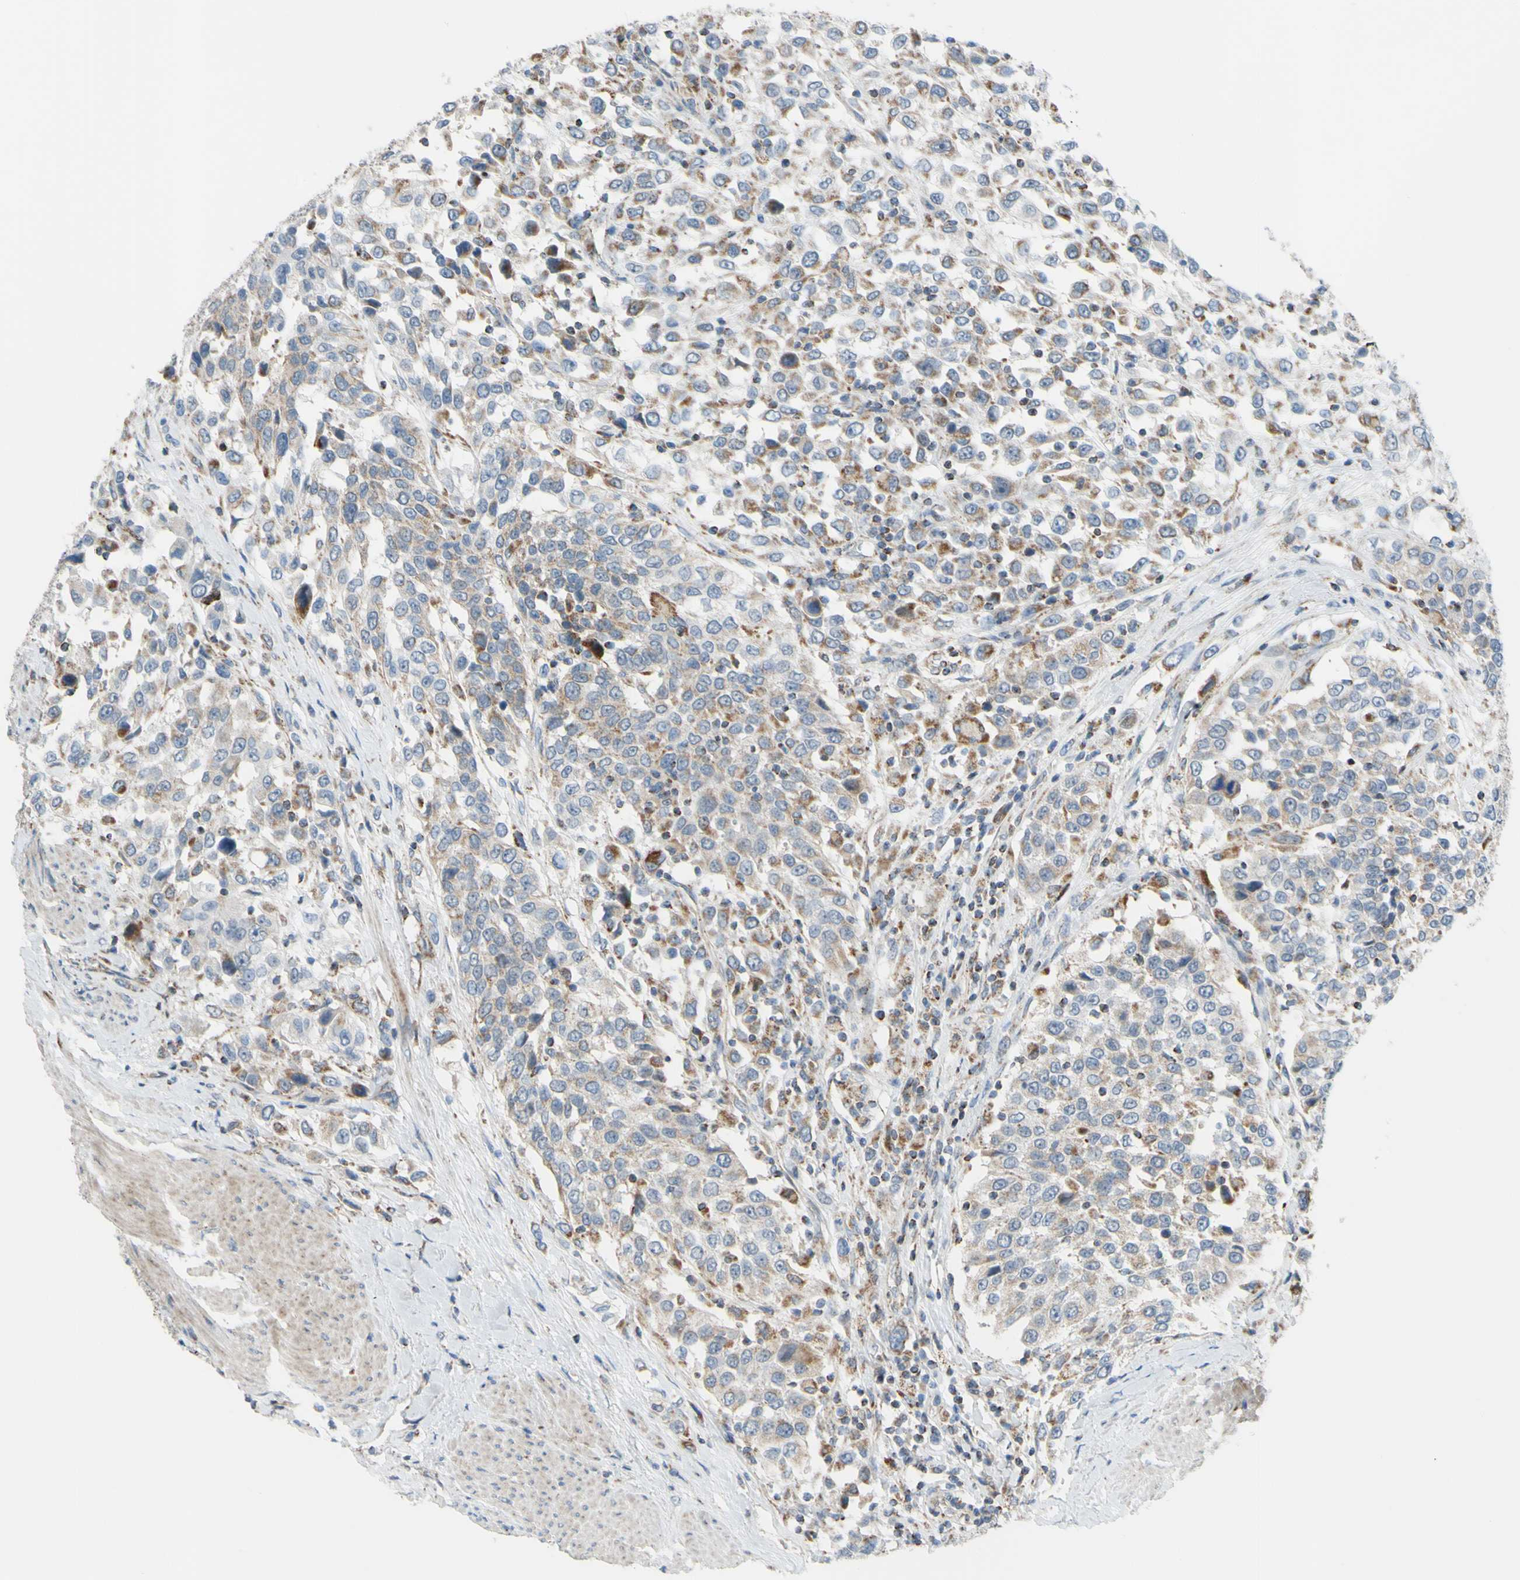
{"staining": {"intensity": "weak", "quantity": "25%-75%", "location": "cytoplasmic/membranous"}, "tissue": "urothelial cancer", "cell_type": "Tumor cells", "image_type": "cancer", "snomed": [{"axis": "morphology", "description": "Urothelial carcinoma, High grade"}, {"axis": "topography", "description": "Urinary bladder"}], "caption": "A low amount of weak cytoplasmic/membranous expression is identified in about 25%-75% of tumor cells in urothelial carcinoma (high-grade) tissue. Nuclei are stained in blue.", "gene": "GLT8D1", "patient": {"sex": "female", "age": 80}}